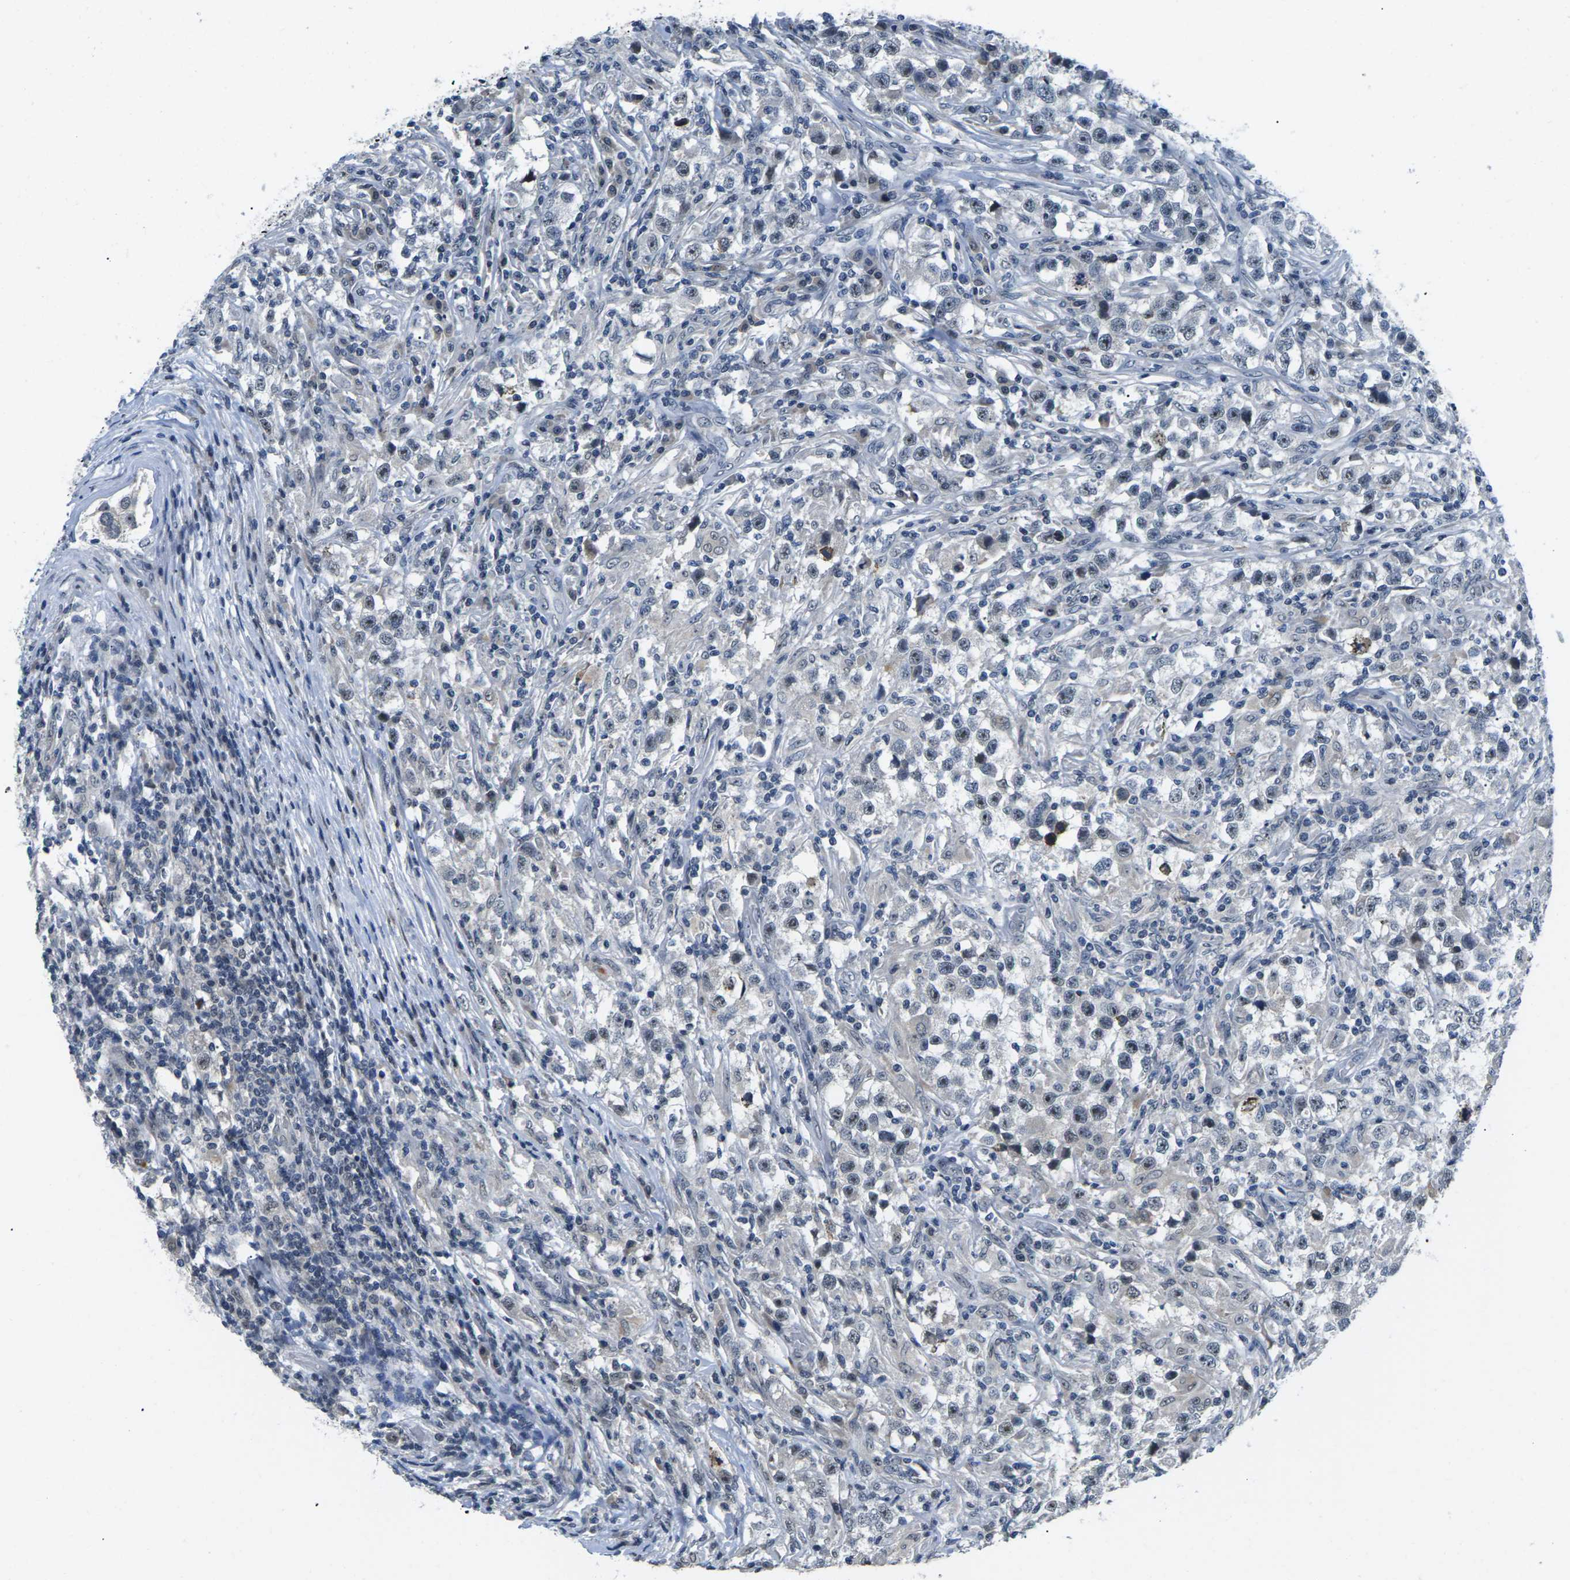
{"staining": {"intensity": "weak", "quantity": "25%-75%", "location": "nuclear"}, "tissue": "testis cancer", "cell_type": "Tumor cells", "image_type": "cancer", "snomed": [{"axis": "morphology", "description": "Carcinoma, Embryonal, NOS"}, {"axis": "topography", "description": "Testis"}], "caption": "This image demonstrates testis embryonal carcinoma stained with immunohistochemistry to label a protein in brown. The nuclear of tumor cells show weak positivity for the protein. Nuclei are counter-stained blue.", "gene": "NSRP1", "patient": {"sex": "male", "age": 21}}